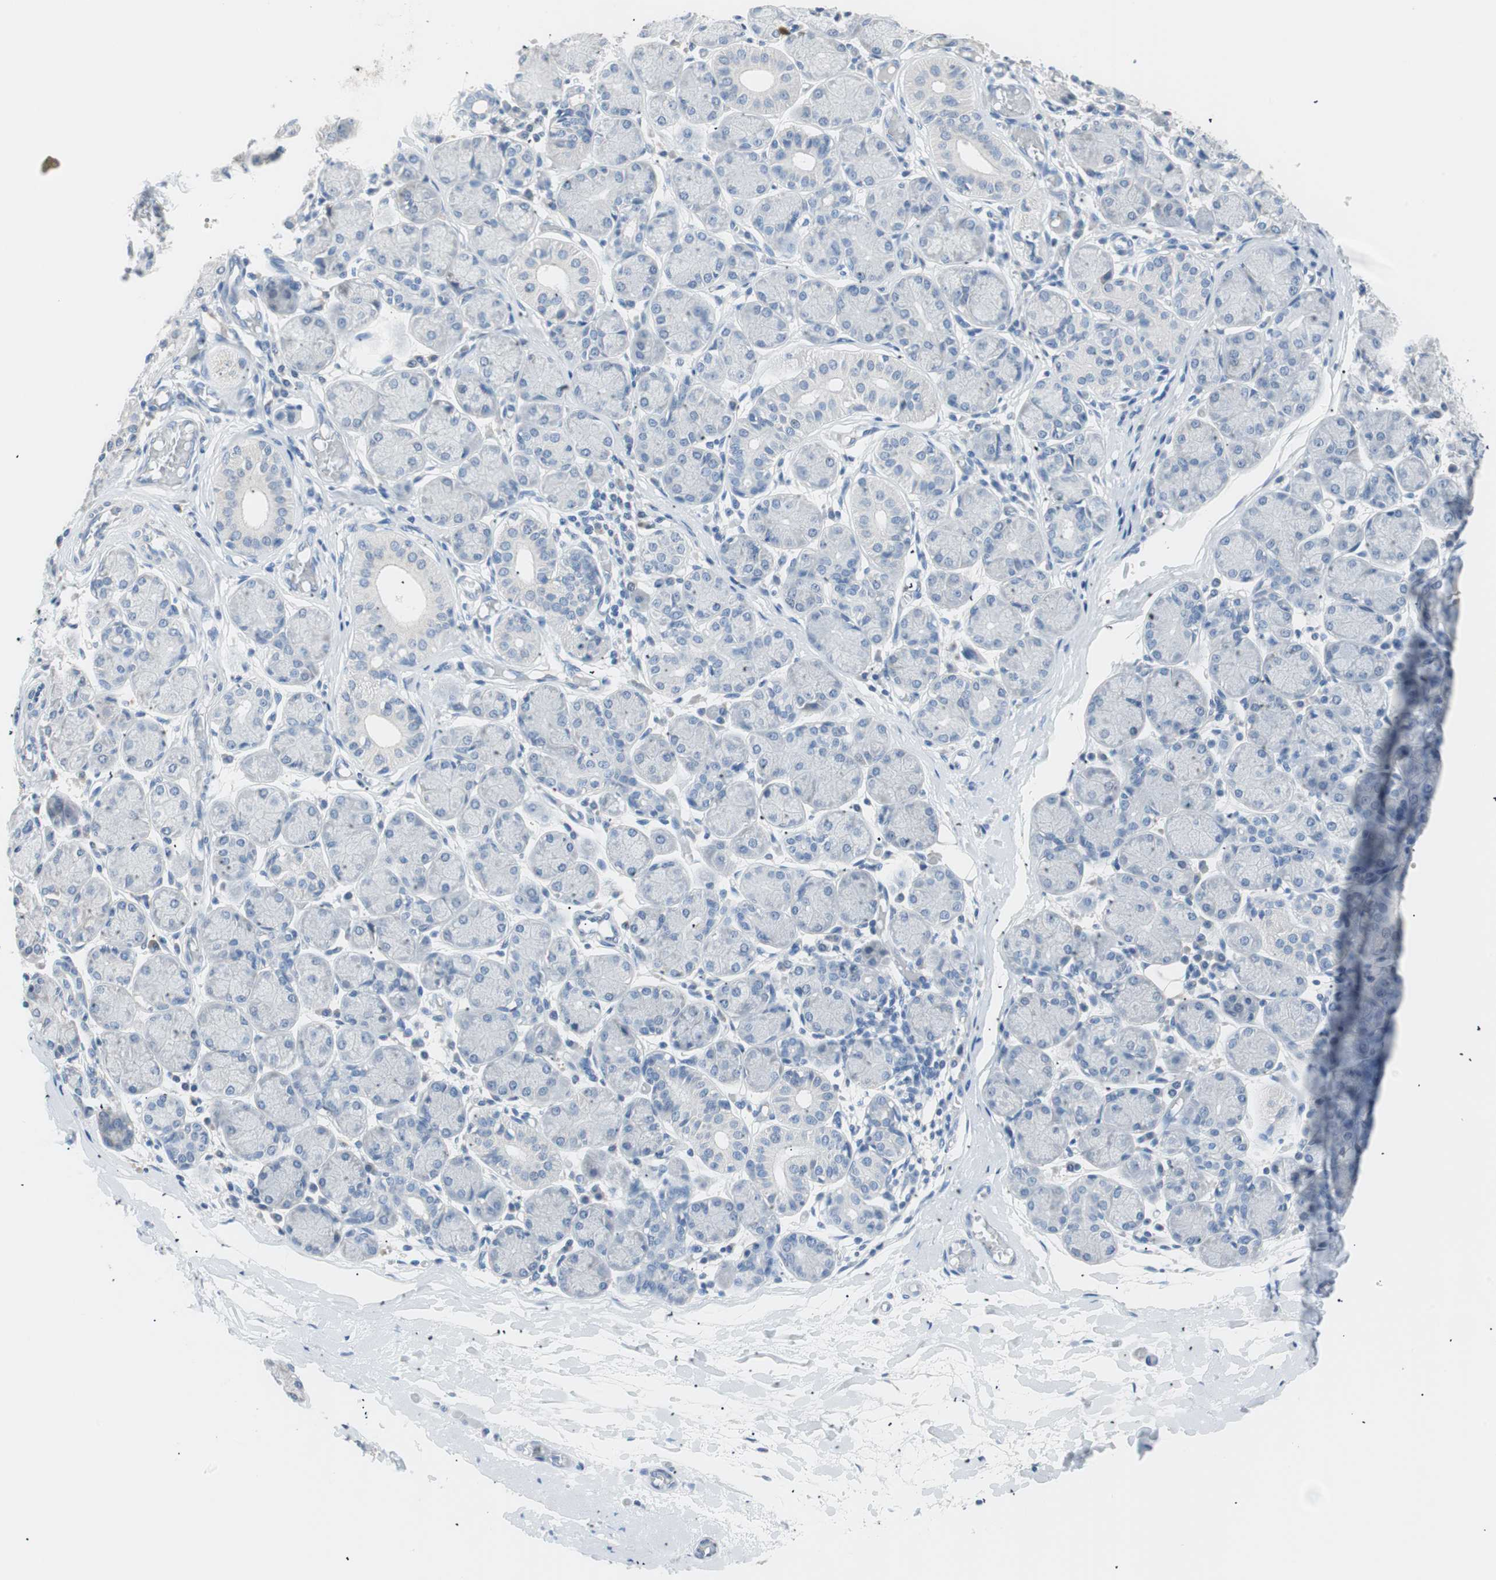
{"staining": {"intensity": "negative", "quantity": "none", "location": "none"}, "tissue": "salivary gland", "cell_type": "Glandular cells", "image_type": "normal", "snomed": [{"axis": "morphology", "description": "Normal tissue, NOS"}, {"axis": "topography", "description": "Salivary gland"}], "caption": "This is an immunohistochemistry (IHC) micrograph of unremarkable human salivary gland. There is no expression in glandular cells.", "gene": "VIL1", "patient": {"sex": "female", "age": 24}}